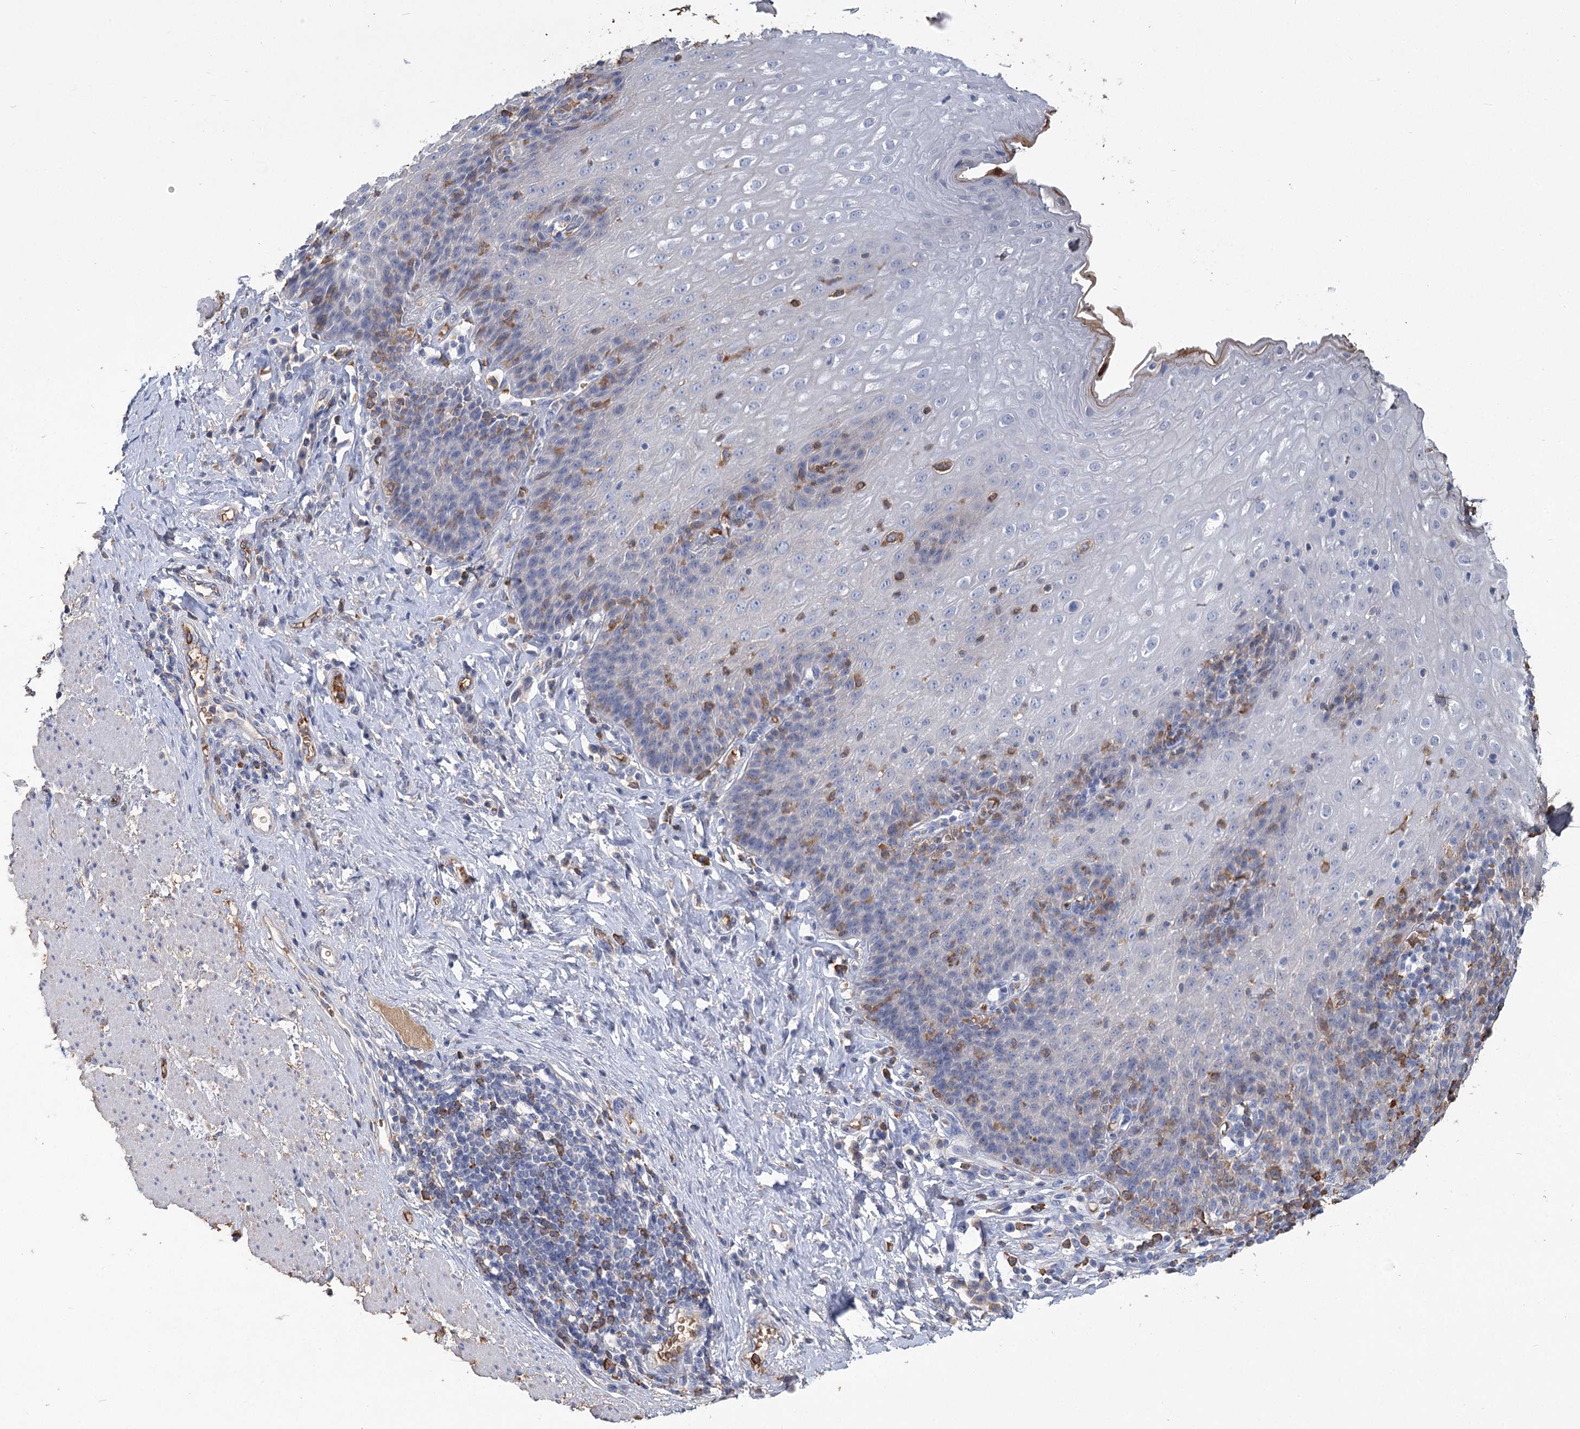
{"staining": {"intensity": "moderate", "quantity": "<25%", "location": "cytoplasmic/membranous"}, "tissue": "esophagus", "cell_type": "Squamous epithelial cells", "image_type": "normal", "snomed": [{"axis": "morphology", "description": "Normal tissue, NOS"}, {"axis": "topography", "description": "Esophagus"}], "caption": "DAB (3,3'-diaminobenzidine) immunohistochemical staining of normal human esophagus exhibits moderate cytoplasmic/membranous protein expression in about <25% of squamous epithelial cells.", "gene": "HBA1", "patient": {"sex": "female", "age": 61}}